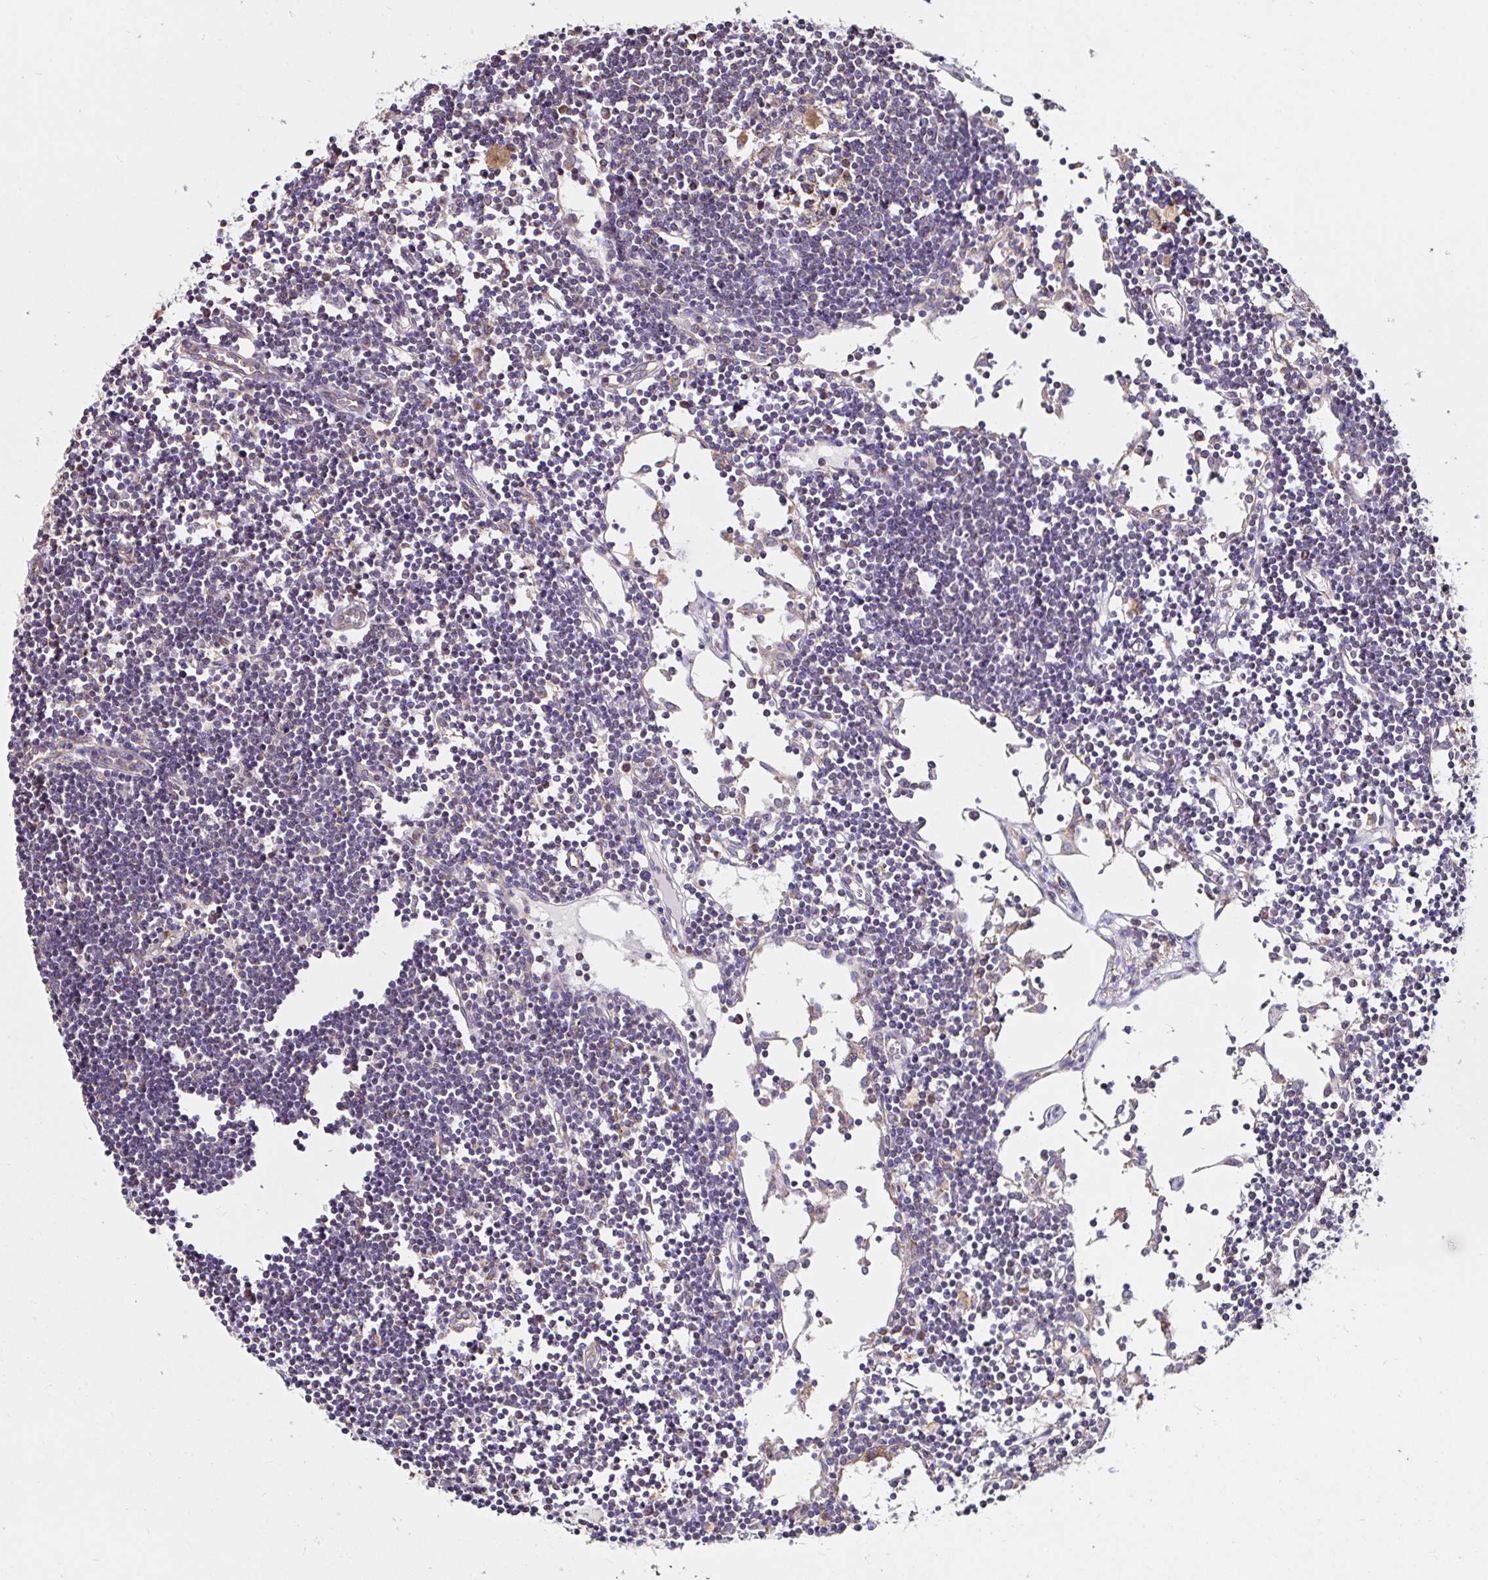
{"staining": {"intensity": "weak", "quantity": ">75%", "location": "cytoplasmic/membranous"}, "tissue": "lymph node", "cell_type": "Germinal center cells", "image_type": "normal", "snomed": [{"axis": "morphology", "description": "Normal tissue, NOS"}, {"axis": "topography", "description": "Lymph node"}], "caption": "A brown stain labels weak cytoplasmic/membranous expression of a protein in germinal center cells of unremarkable lymph node. The protein of interest is shown in brown color, while the nuclei are stained blue.", "gene": "MSR1", "patient": {"sex": "female", "age": 65}}